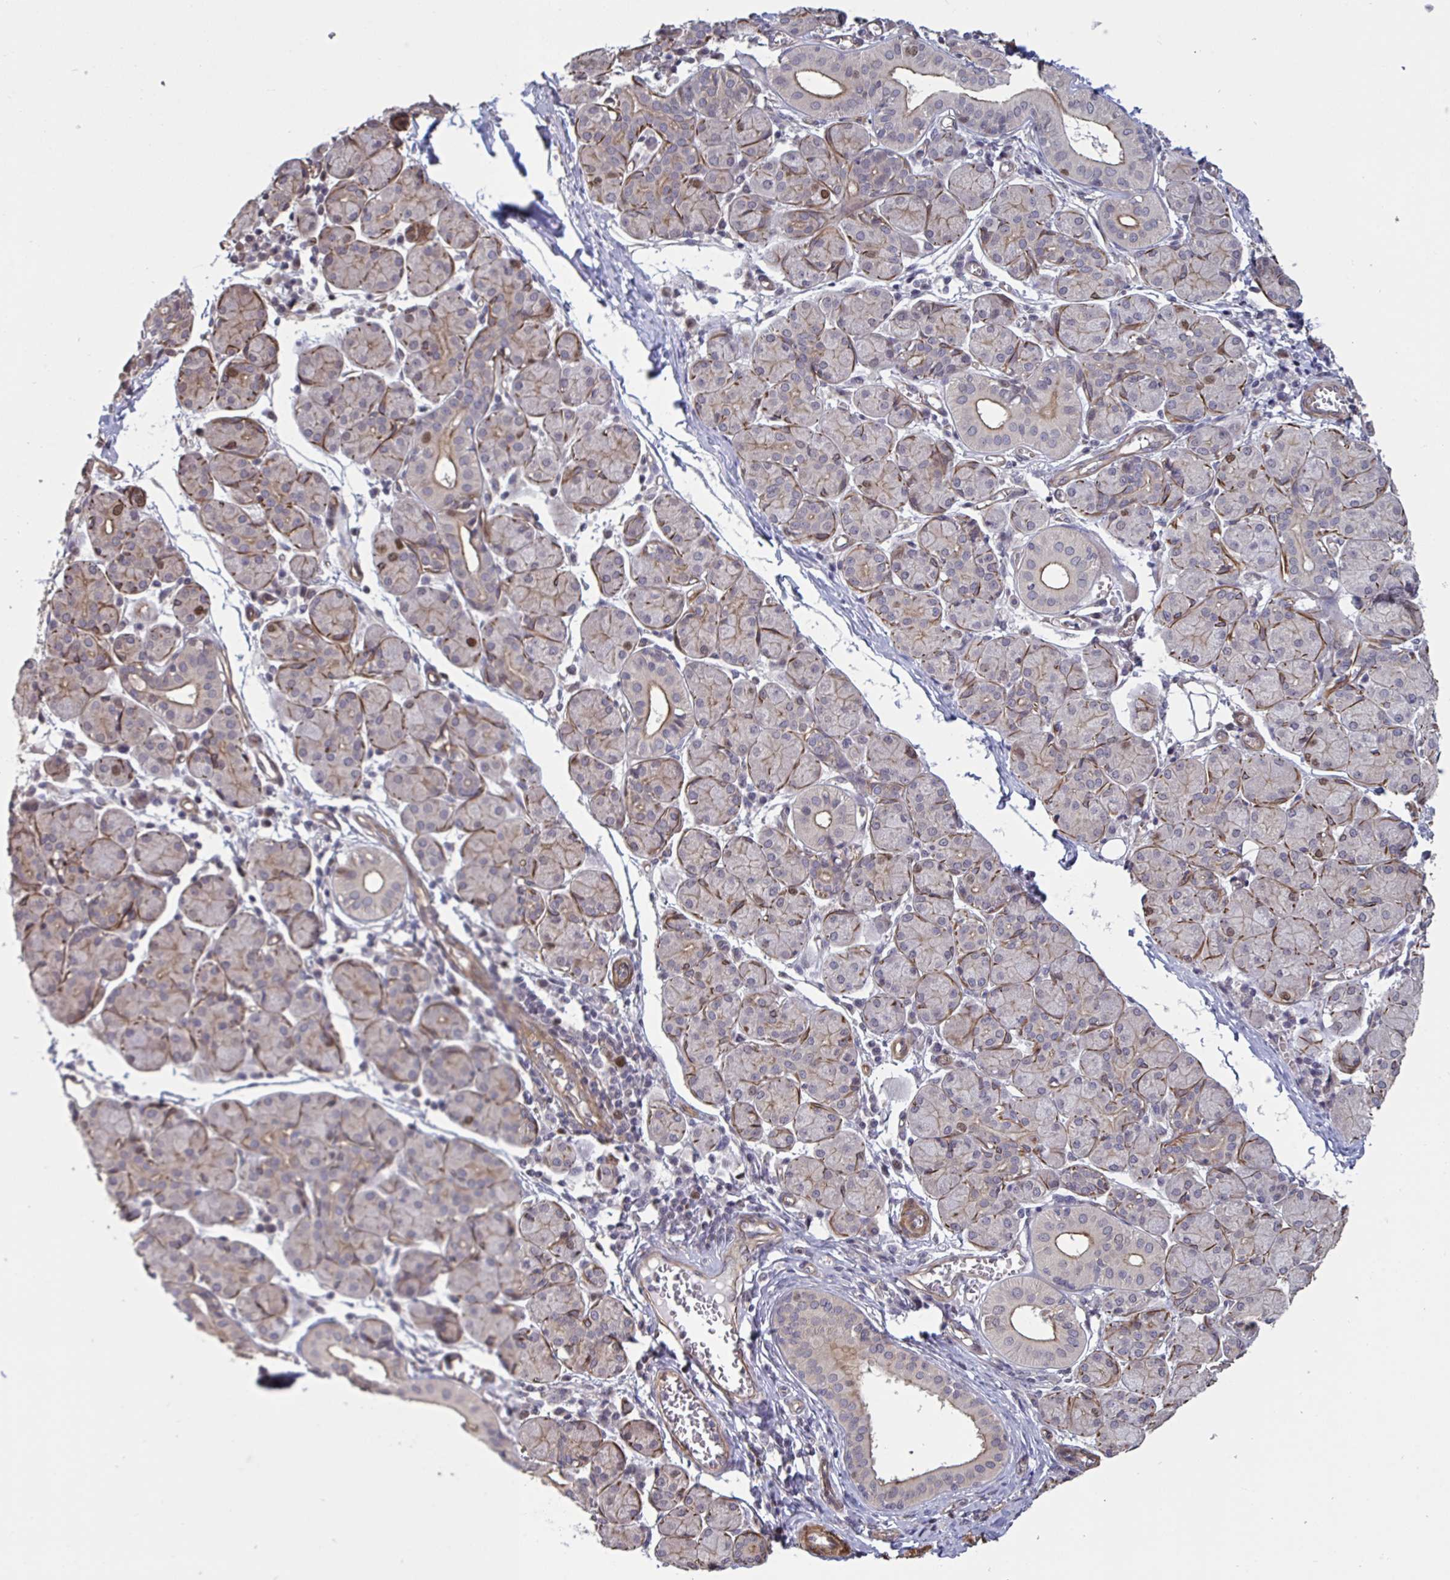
{"staining": {"intensity": "moderate", "quantity": "<25%", "location": "nuclear"}, "tissue": "salivary gland", "cell_type": "Glandular cells", "image_type": "normal", "snomed": [{"axis": "morphology", "description": "Normal tissue, NOS"}, {"axis": "morphology", "description": "Inflammation, NOS"}, {"axis": "topography", "description": "Lymph node"}, {"axis": "topography", "description": "Salivary gland"}], "caption": "Immunohistochemical staining of benign human salivary gland demonstrates moderate nuclear protein staining in approximately <25% of glandular cells.", "gene": "IPO5", "patient": {"sex": "male", "age": 3}}